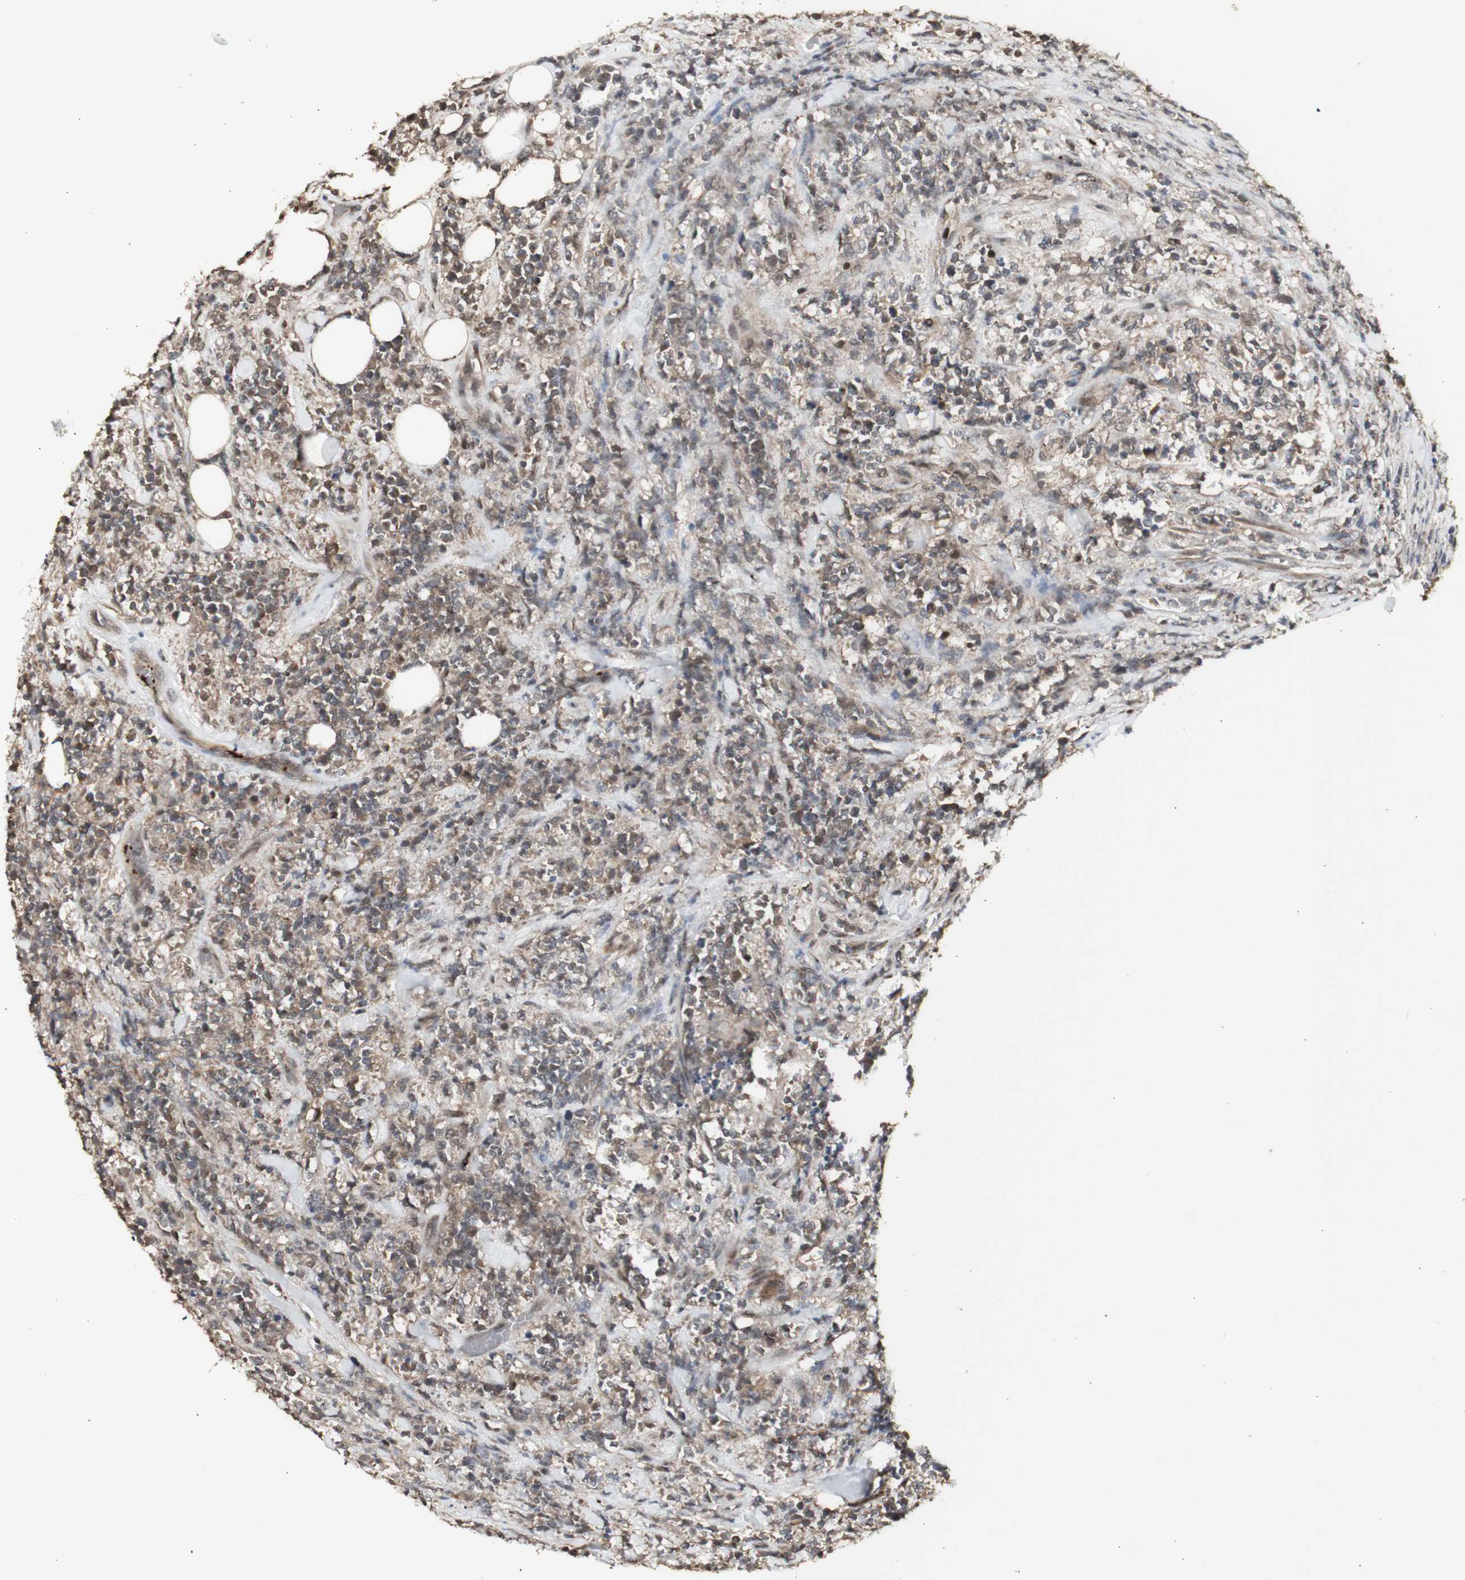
{"staining": {"intensity": "moderate", "quantity": "25%-75%", "location": "cytoplasmic/membranous,nuclear"}, "tissue": "lymphoma", "cell_type": "Tumor cells", "image_type": "cancer", "snomed": [{"axis": "morphology", "description": "Malignant lymphoma, non-Hodgkin's type, High grade"}, {"axis": "topography", "description": "Soft tissue"}], "caption": "This photomicrograph exhibits lymphoma stained with immunohistochemistry (IHC) to label a protein in brown. The cytoplasmic/membranous and nuclear of tumor cells show moderate positivity for the protein. Nuclei are counter-stained blue.", "gene": "ALOX12", "patient": {"sex": "male", "age": 18}}